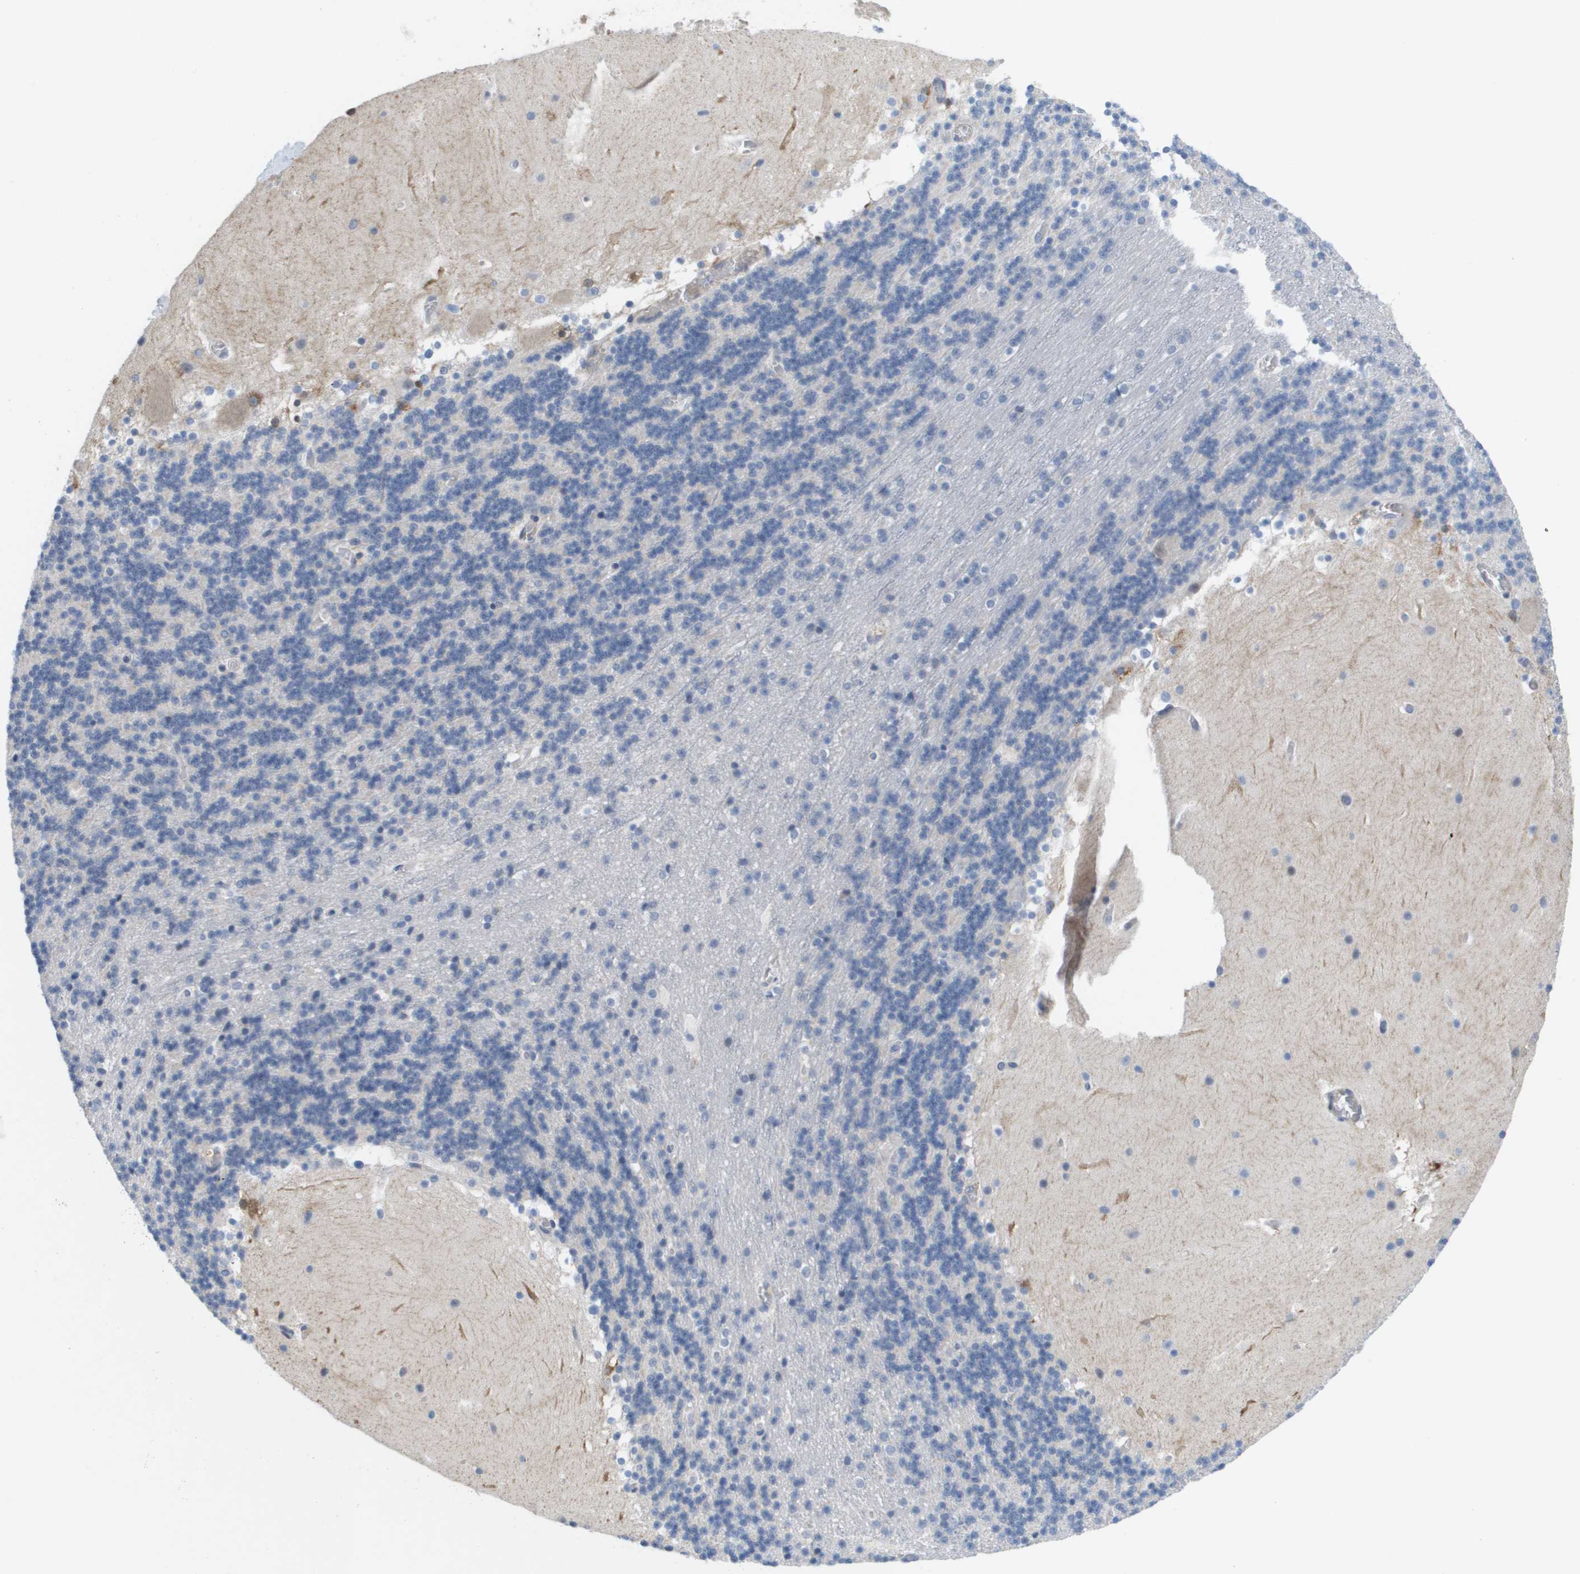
{"staining": {"intensity": "negative", "quantity": "none", "location": "none"}, "tissue": "cerebellum", "cell_type": "Cells in granular layer", "image_type": "normal", "snomed": [{"axis": "morphology", "description": "Normal tissue, NOS"}, {"axis": "topography", "description": "Cerebellum"}], "caption": "This is a image of immunohistochemistry staining of unremarkable cerebellum, which shows no expression in cells in granular layer.", "gene": "MARCHF8", "patient": {"sex": "male", "age": 45}}